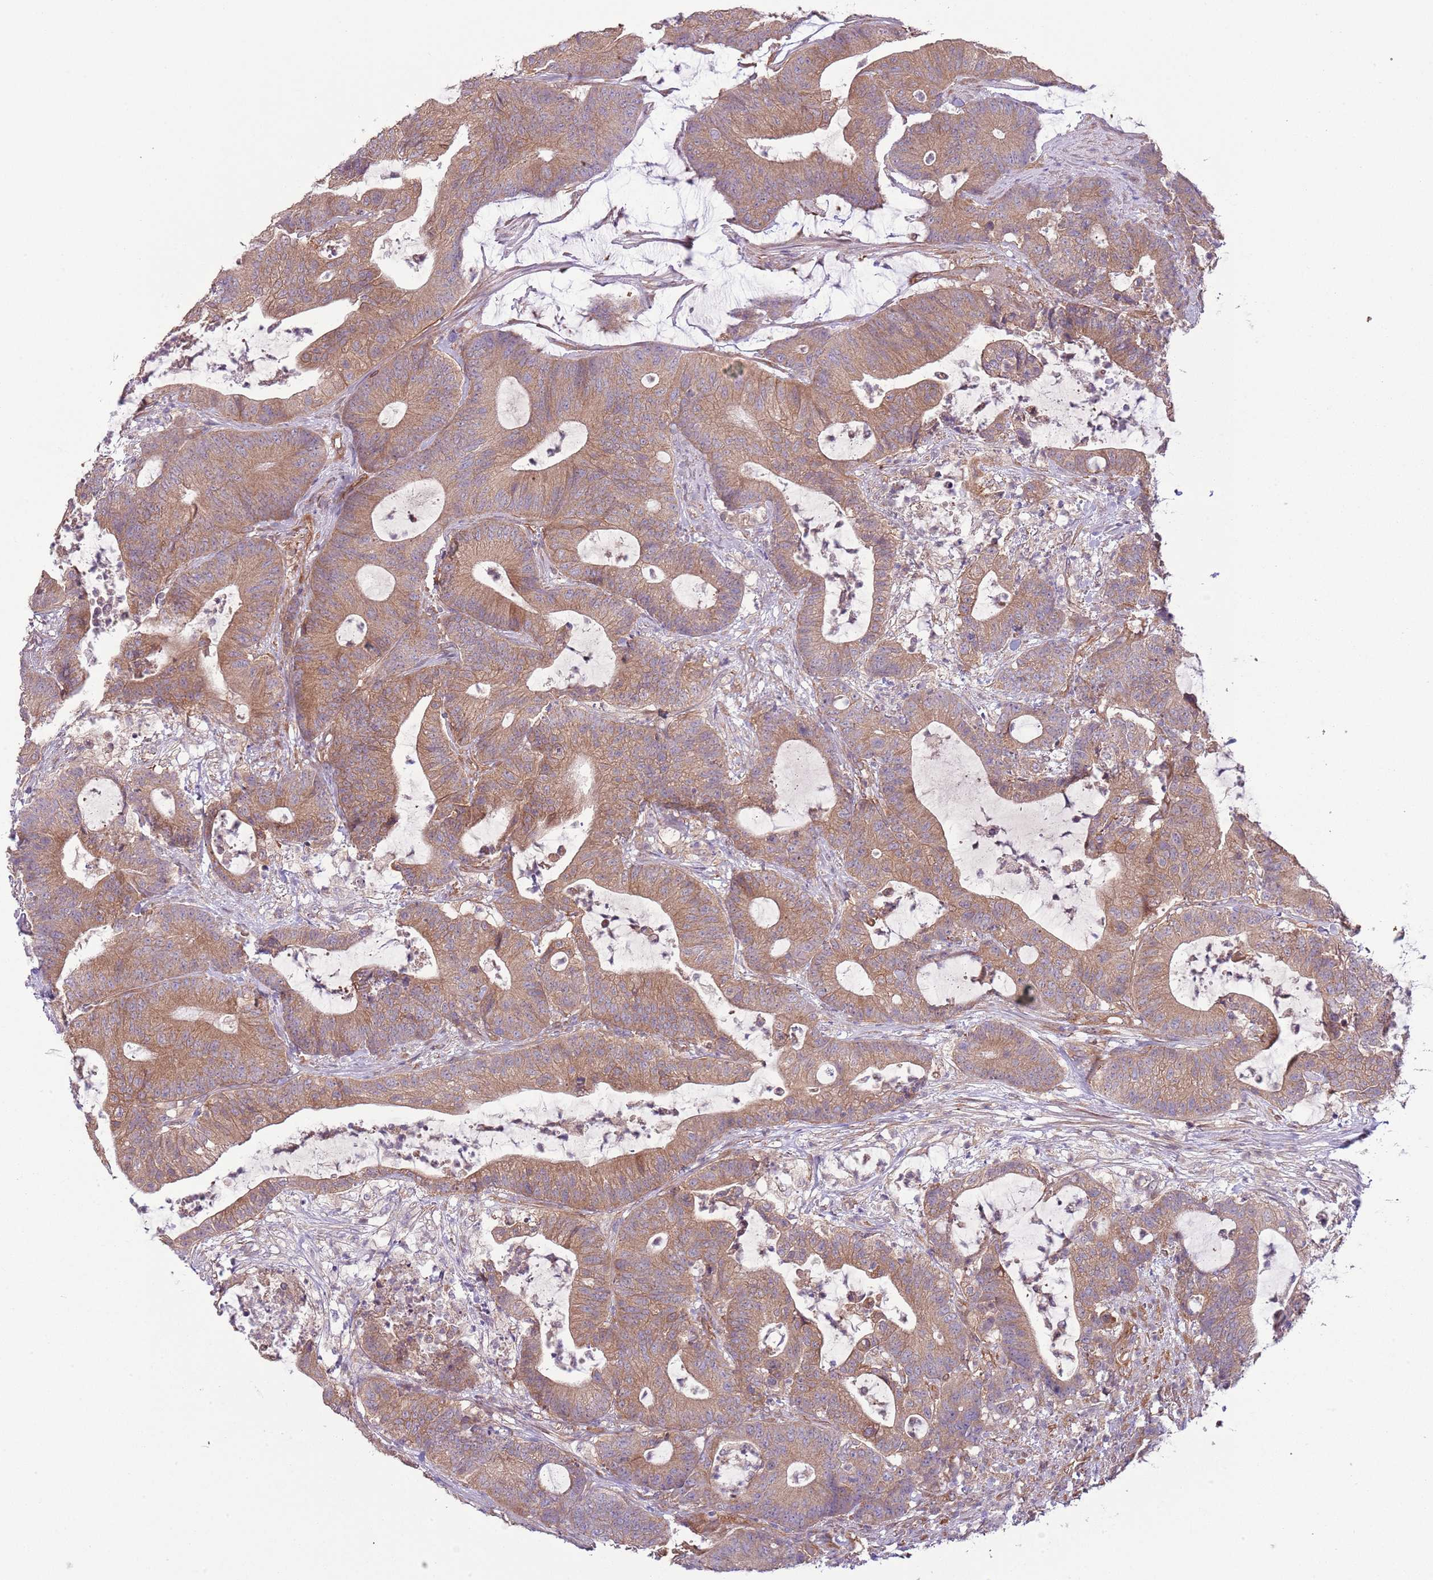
{"staining": {"intensity": "moderate", "quantity": ">75%", "location": "cytoplasmic/membranous"}, "tissue": "colorectal cancer", "cell_type": "Tumor cells", "image_type": "cancer", "snomed": [{"axis": "morphology", "description": "Adenocarcinoma, NOS"}, {"axis": "topography", "description": "Colon"}], "caption": "Brown immunohistochemical staining in human colorectal cancer (adenocarcinoma) reveals moderate cytoplasmic/membranous positivity in approximately >75% of tumor cells. (Stains: DAB (3,3'-diaminobenzidine) in brown, nuclei in blue, Microscopy: brightfield microscopy at high magnification).", "gene": "LPIN2", "patient": {"sex": "female", "age": 84}}